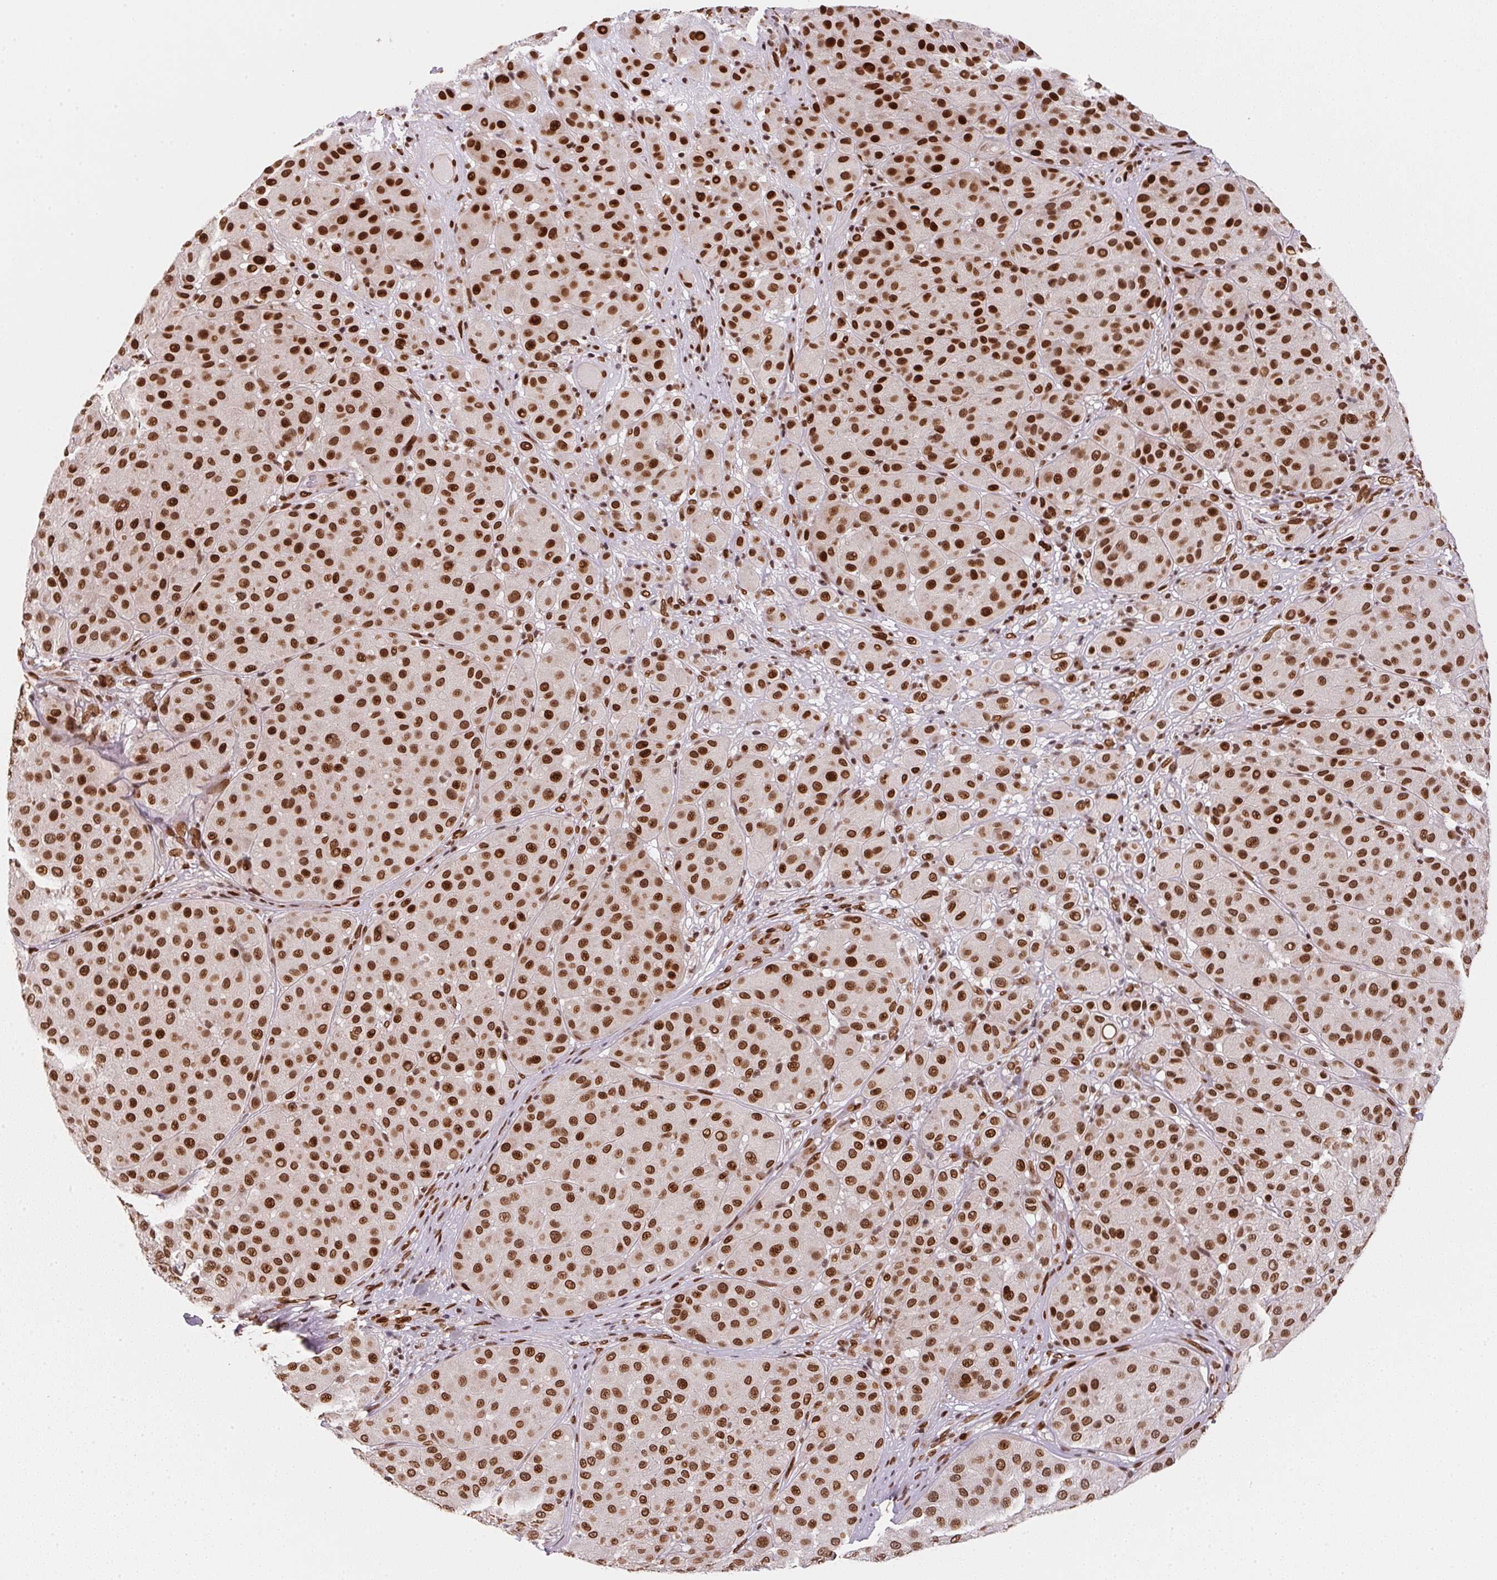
{"staining": {"intensity": "strong", "quantity": ">75%", "location": "cytoplasmic/membranous,nuclear"}, "tissue": "melanoma", "cell_type": "Tumor cells", "image_type": "cancer", "snomed": [{"axis": "morphology", "description": "Malignant melanoma, Metastatic site"}, {"axis": "topography", "description": "Smooth muscle"}], "caption": "Protein analysis of melanoma tissue reveals strong cytoplasmic/membranous and nuclear expression in about >75% of tumor cells.", "gene": "SAP30BP", "patient": {"sex": "male", "age": 41}}